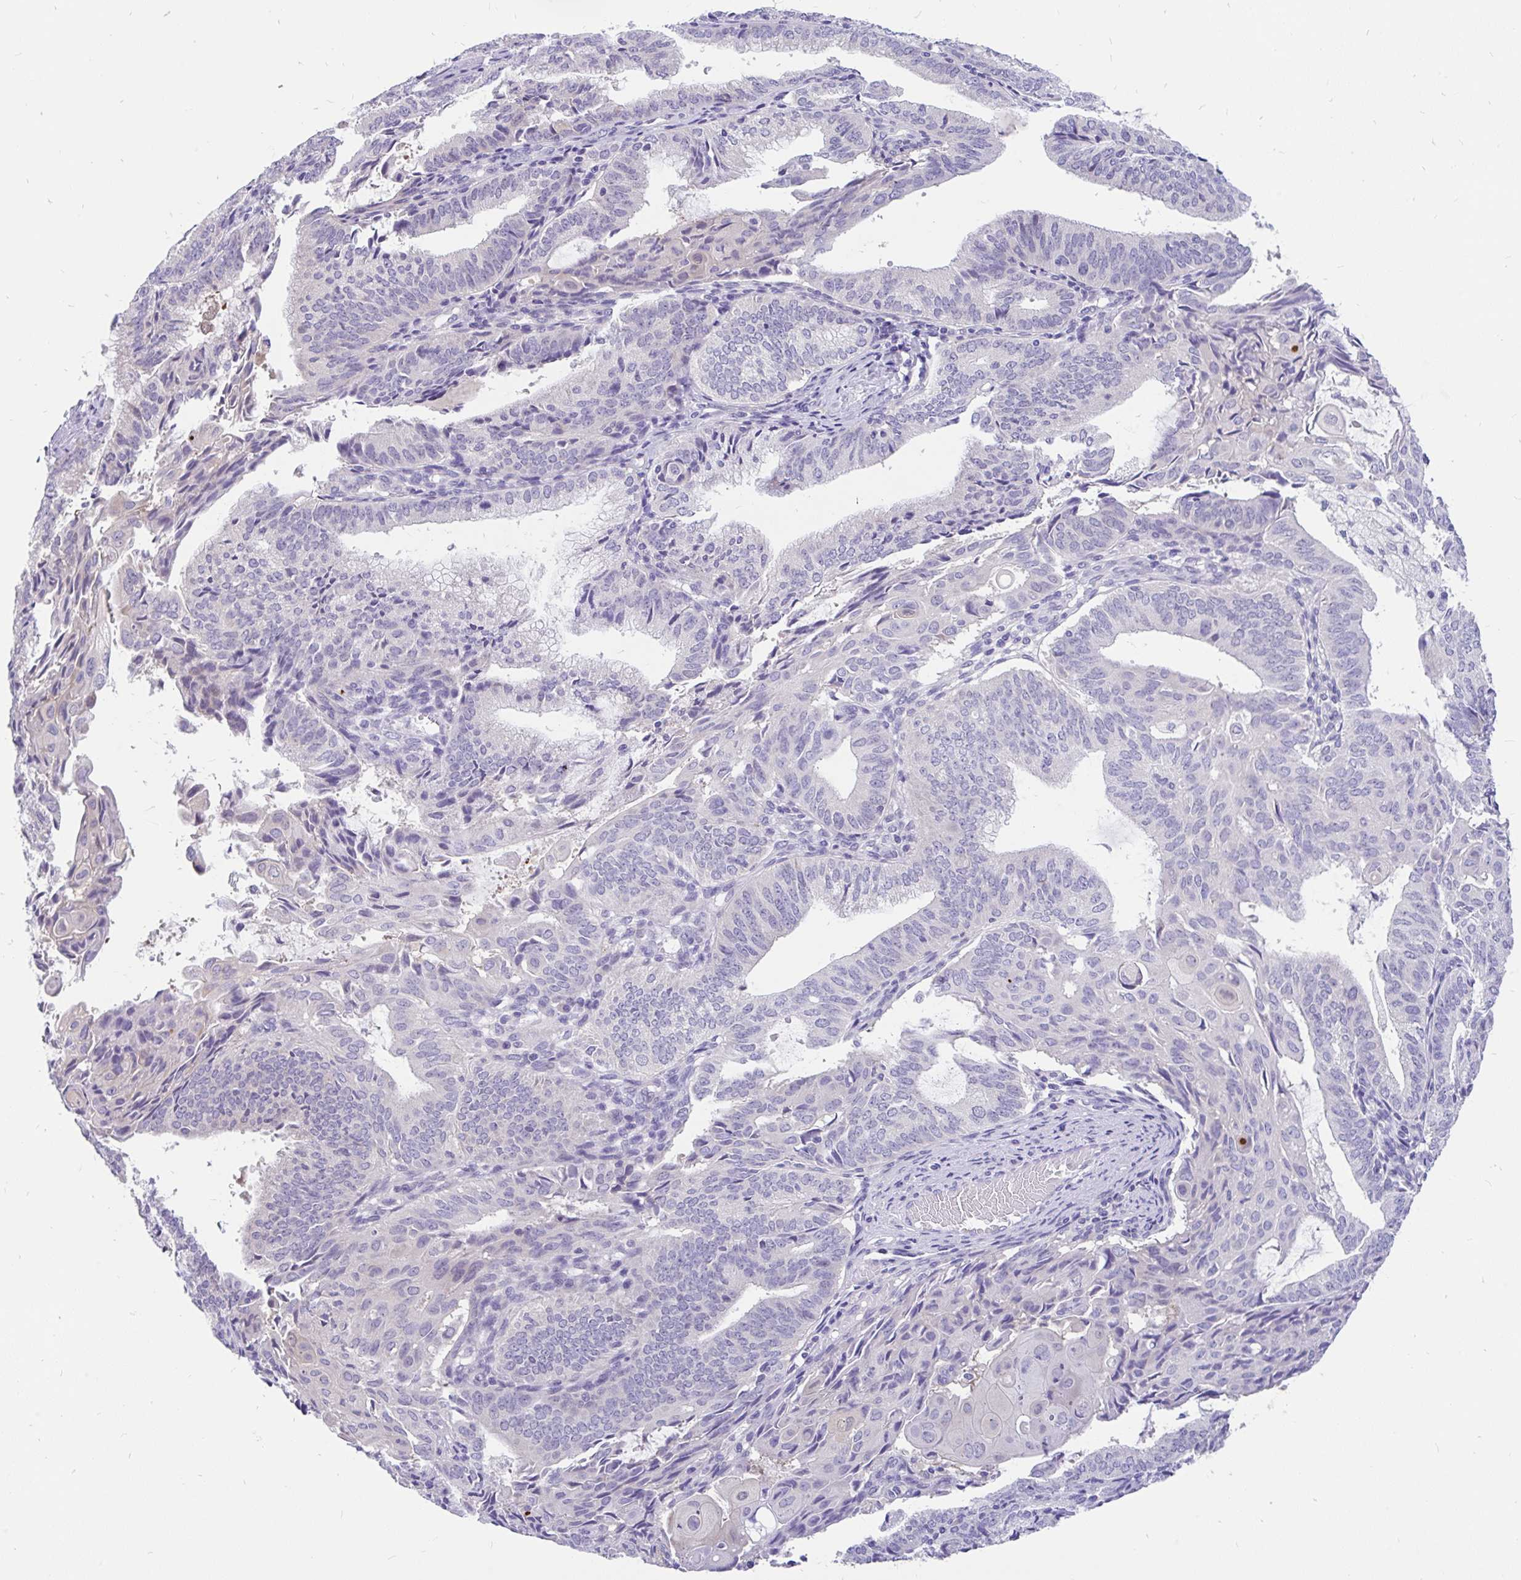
{"staining": {"intensity": "weak", "quantity": "<25%", "location": "cytoplasmic/membranous"}, "tissue": "endometrial cancer", "cell_type": "Tumor cells", "image_type": "cancer", "snomed": [{"axis": "morphology", "description": "Adenocarcinoma, NOS"}, {"axis": "topography", "description": "Endometrium"}], "caption": "High magnification brightfield microscopy of adenocarcinoma (endometrial) stained with DAB (brown) and counterstained with hematoxylin (blue): tumor cells show no significant positivity.", "gene": "KIAA2013", "patient": {"sex": "female", "age": 49}}